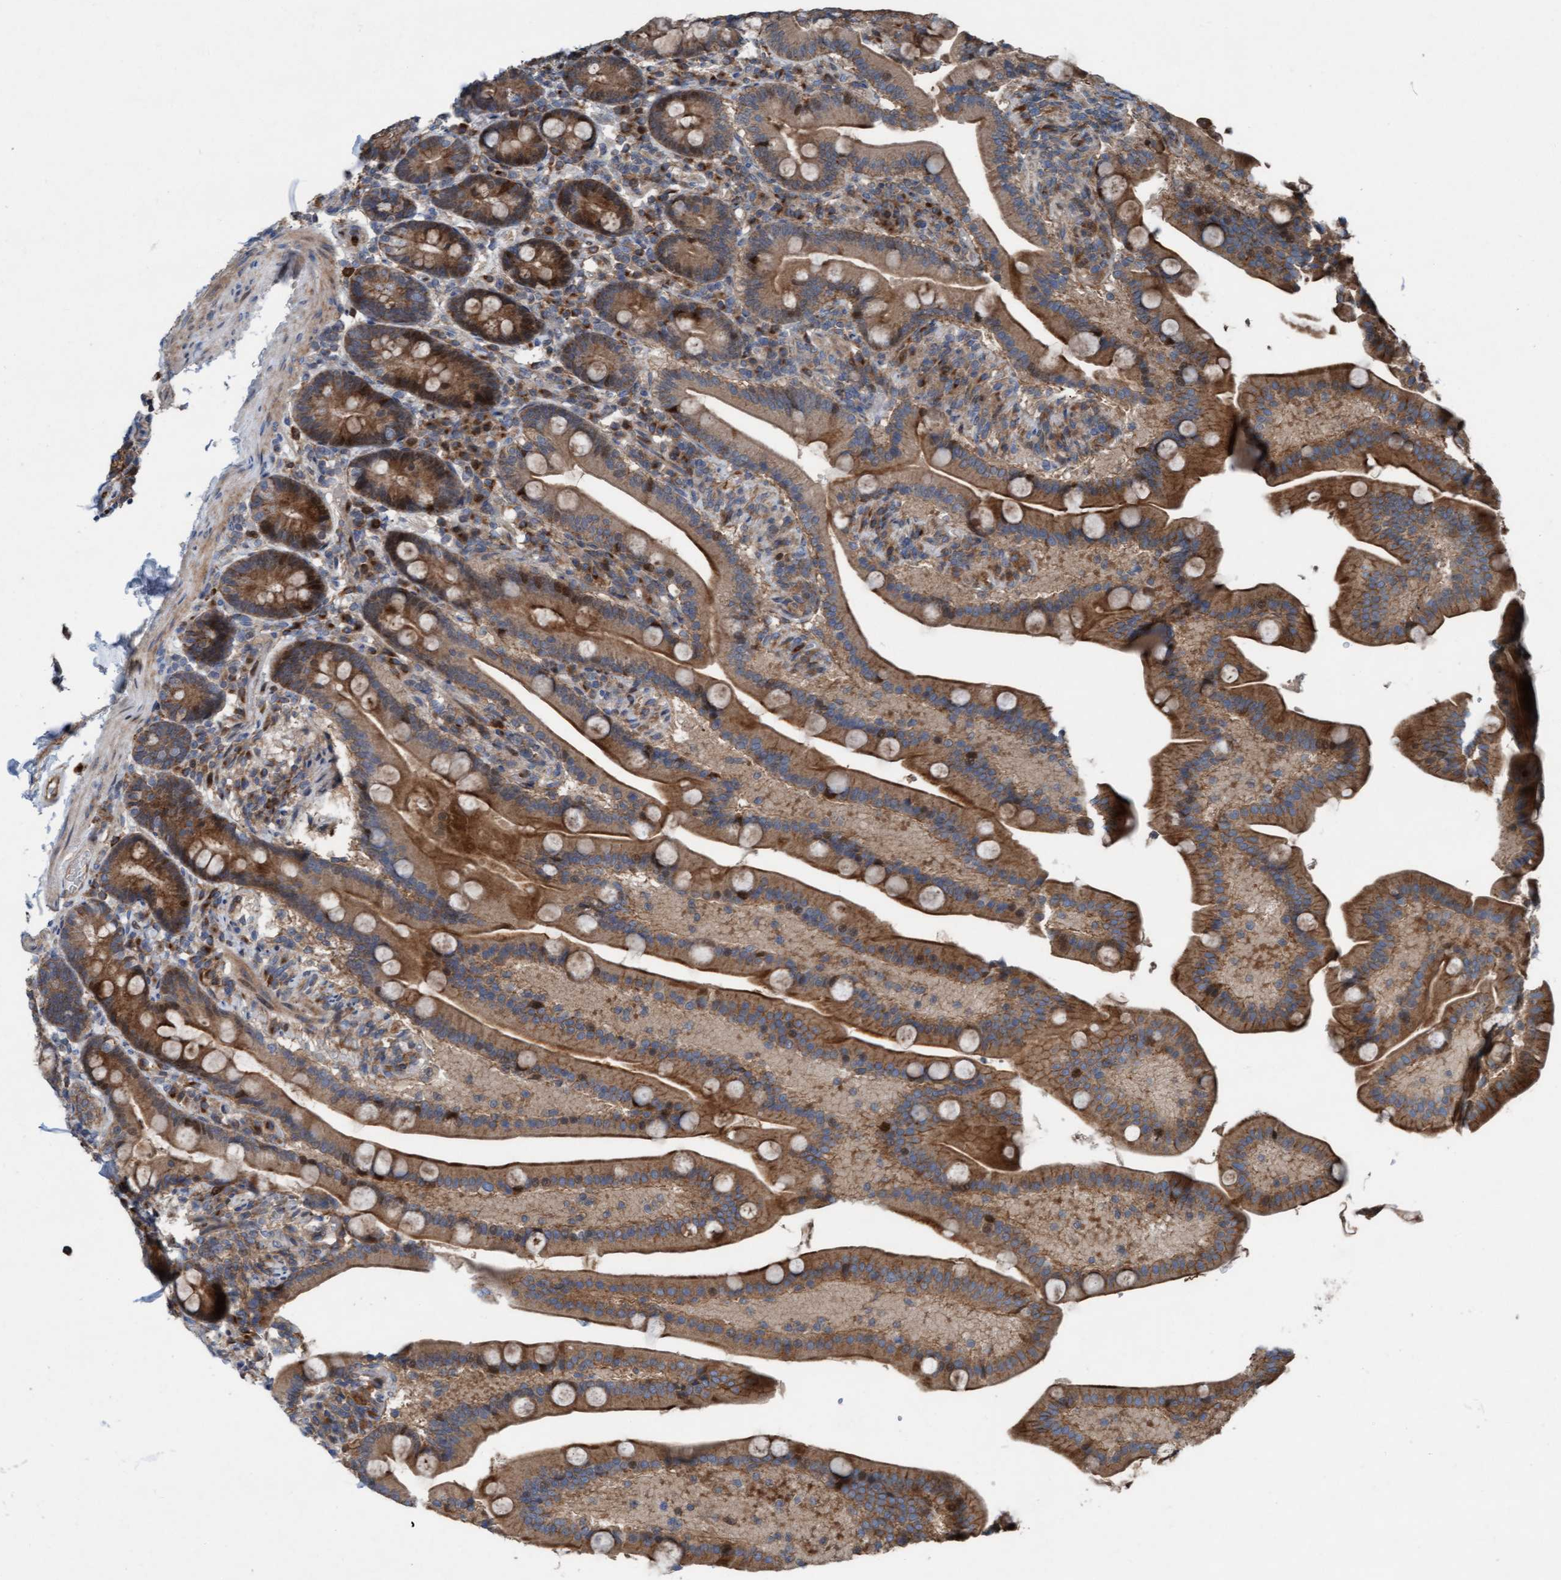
{"staining": {"intensity": "moderate", "quantity": ">75%", "location": "cytoplasmic/membranous"}, "tissue": "duodenum", "cell_type": "Glandular cells", "image_type": "normal", "snomed": [{"axis": "morphology", "description": "Normal tissue, NOS"}, {"axis": "topography", "description": "Duodenum"}], "caption": "Immunohistochemistry image of unremarkable duodenum: human duodenum stained using immunohistochemistry shows medium levels of moderate protein expression localized specifically in the cytoplasmic/membranous of glandular cells, appearing as a cytoplasmic/membranous brown color.", "gene": "KLHL26", "patient": {"sex": "male", "age": 54}}